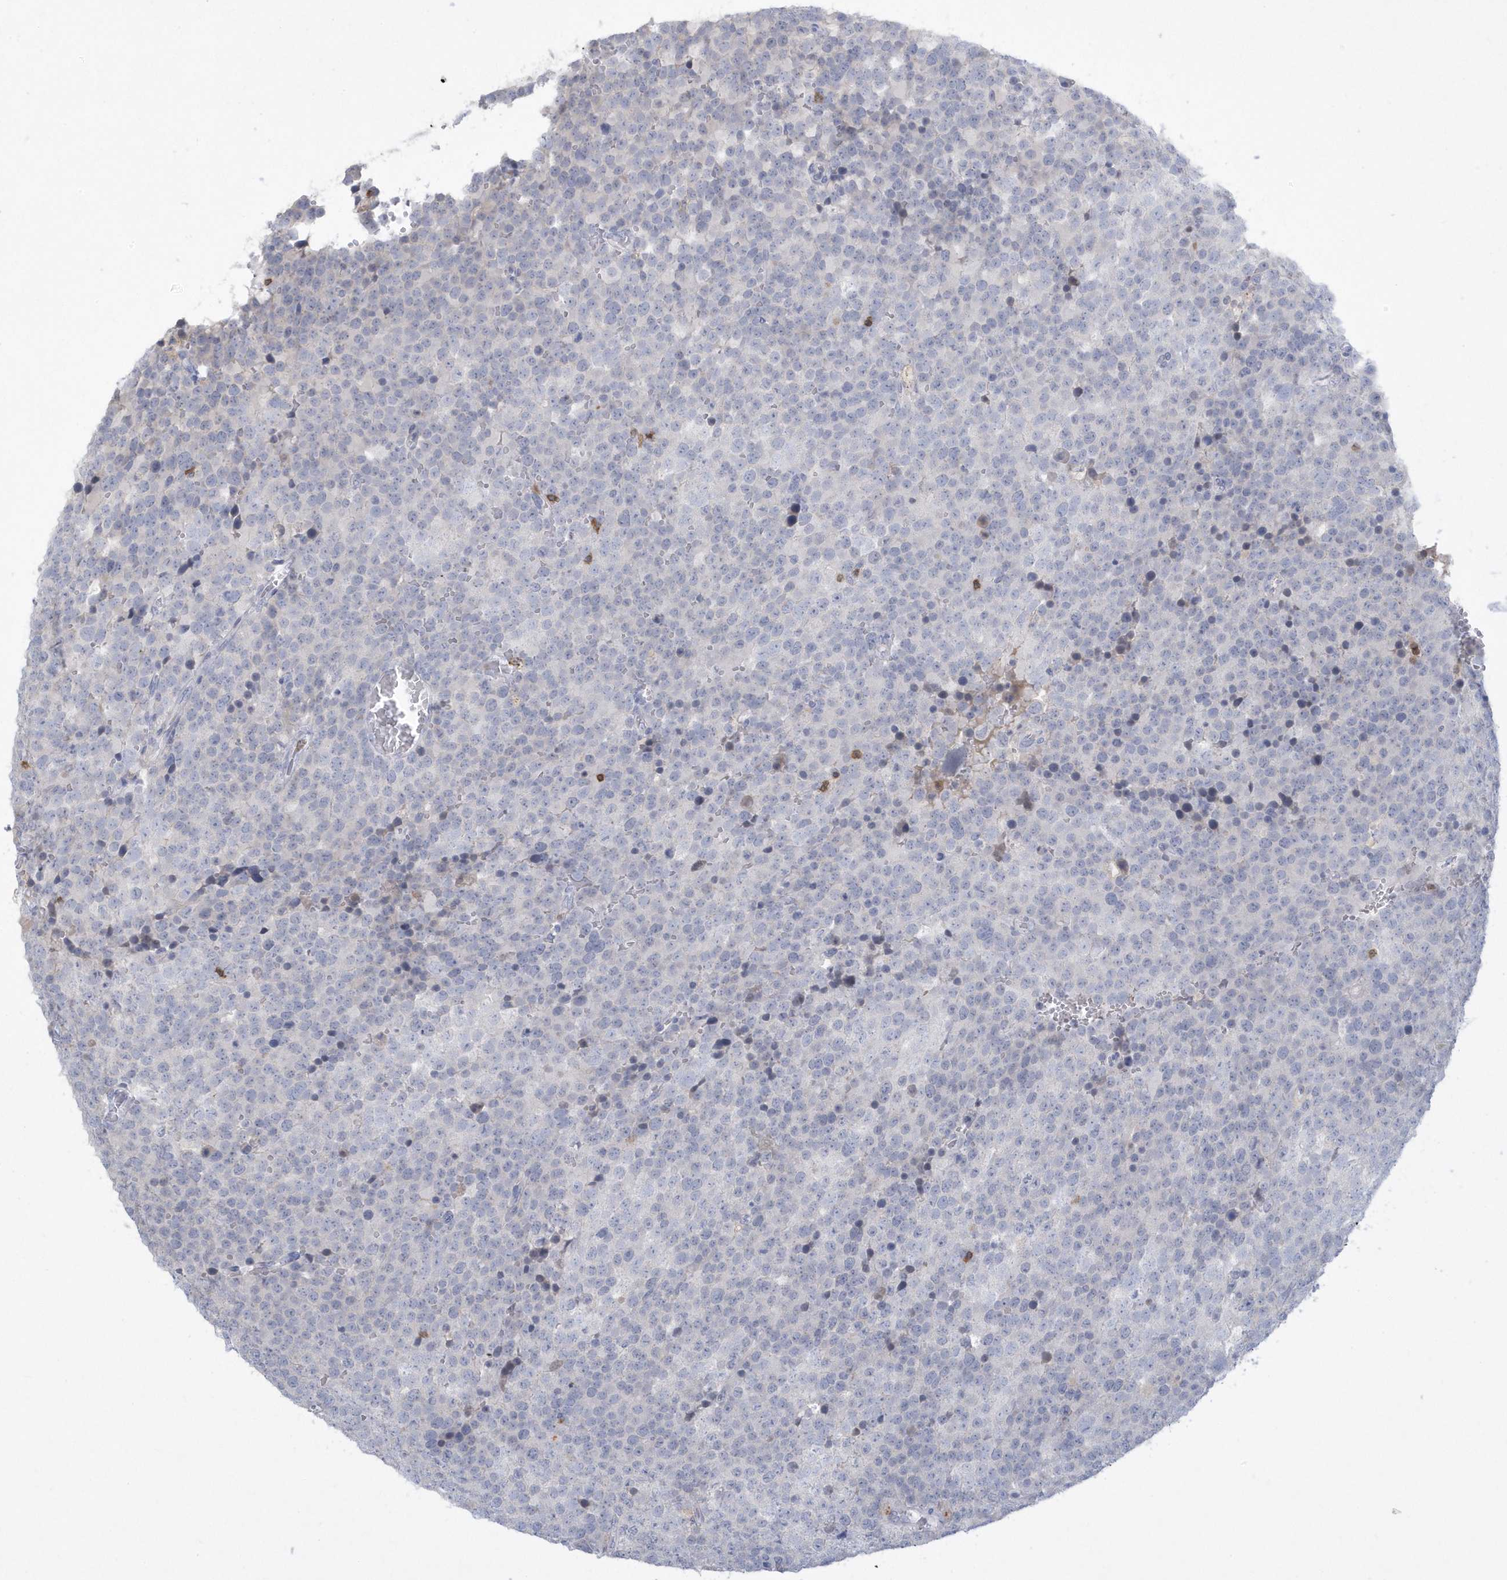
{"staining": {"intensity": "negative", "quantity": "none", "location": "none"}, "tissue": "testis cancer", "cell_type": "Tumor cells", "image_type": "cancer", "snomed": [{"axis": "morphology", "description": "Seminoma, NOS"}, {"axis": "topography", "description": "Testis"}], "caption": "Immunohistochemistry (IHC) of human seminoma (testis) displays no expression in tumor cells.", "gene": "PSD4", "patient": {"sex": "male", "age": 71}}